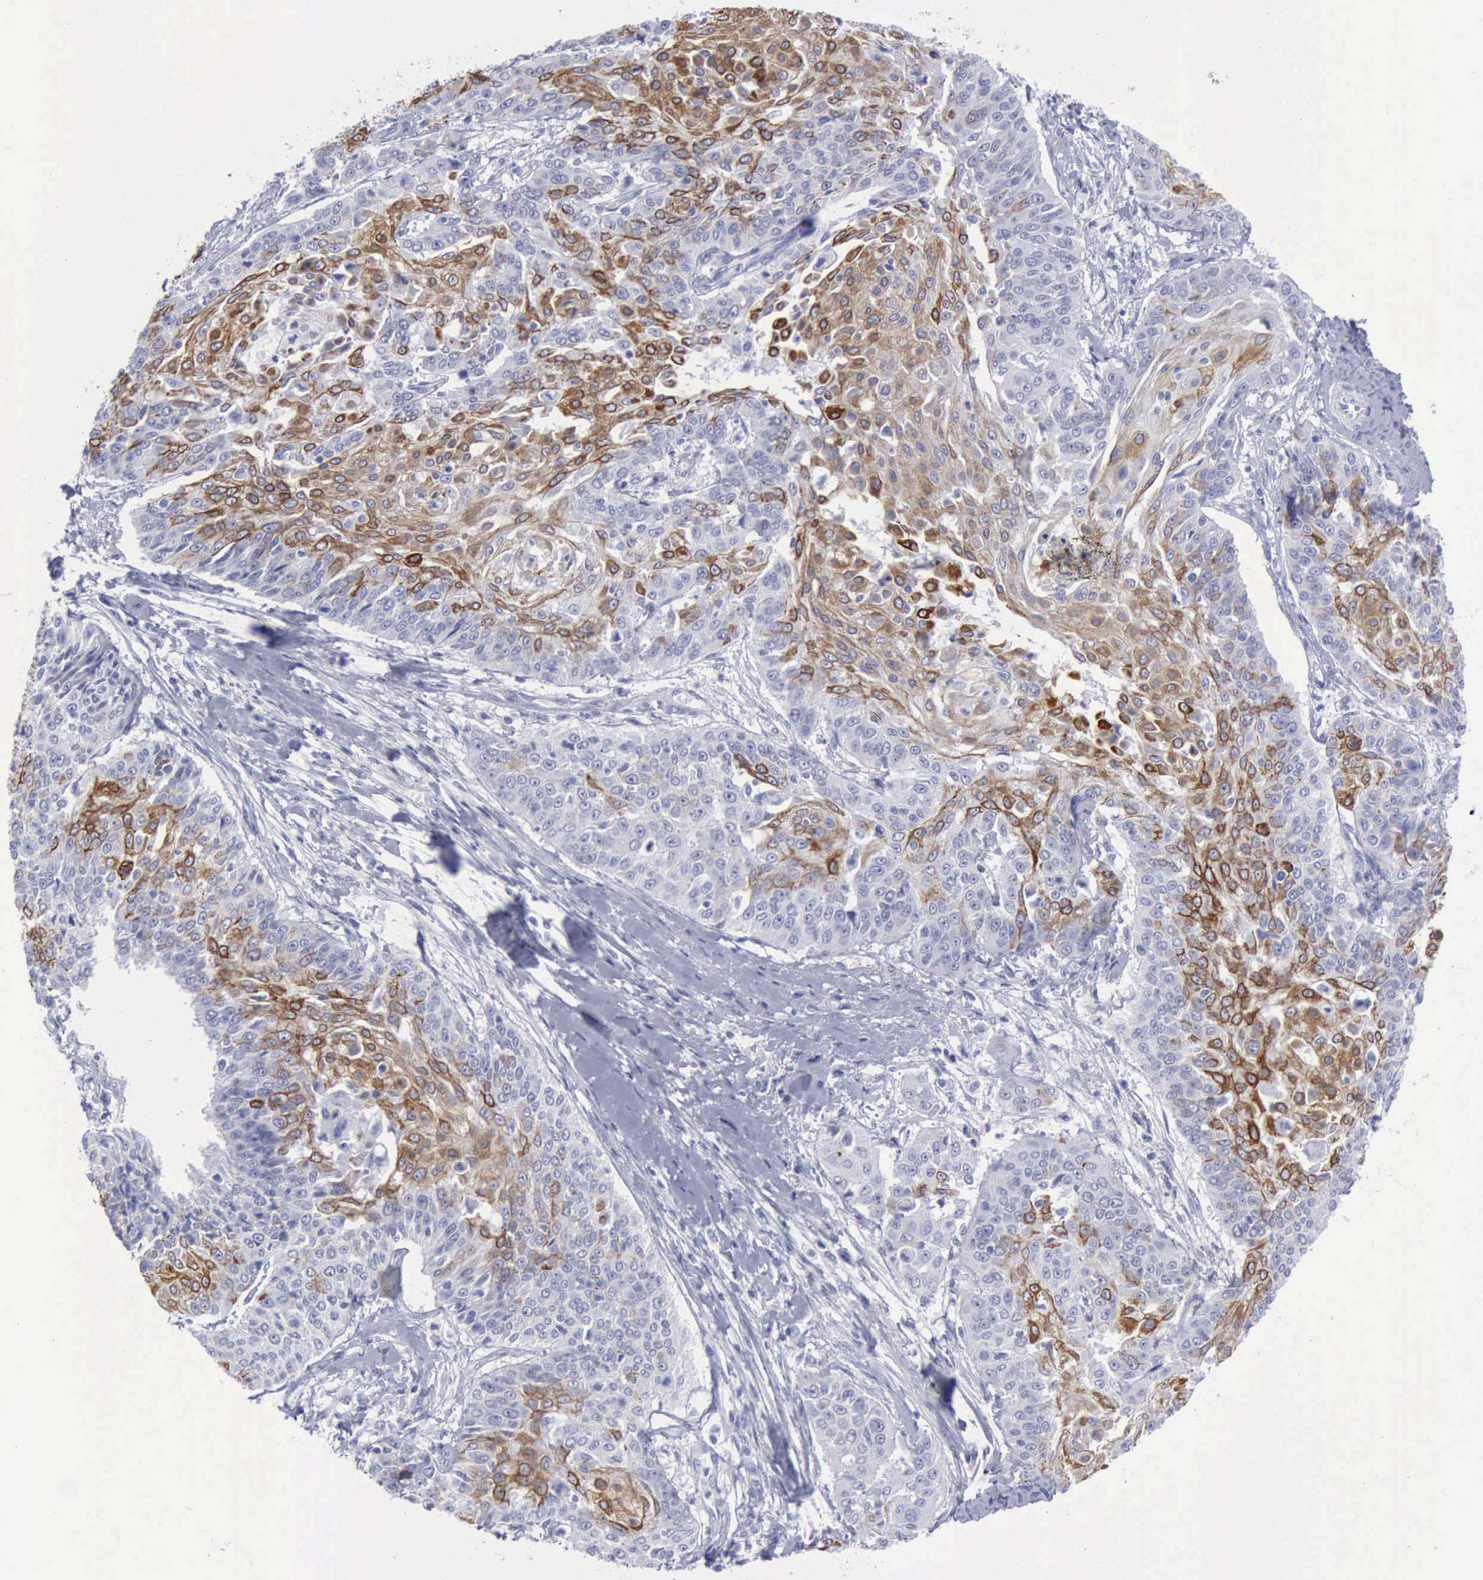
{"staining": {"intensity": "moderate", "quantity": "25%-75%", "location": "cytoplasmic/membranous"}, "tissue": "cervical cancer", "cell_type": "Tumor cells", "image_type": "cancer", "snomed": [{"axis": "morphology", "description": "Squamous cell carcinoma, NOS"}, {"axis": "topography", "description": "Cervix"}], "caption": "Squamous cell carcinoma (cervical) stained with DAB immunohistochemistry (IHC) demonstrates medium levels of moderate cytoplasmic/membranous positivity in about 25%-75% of tumor cells.", "gene": "KRT13", "patient": {"sex": "female", "age": 64}}